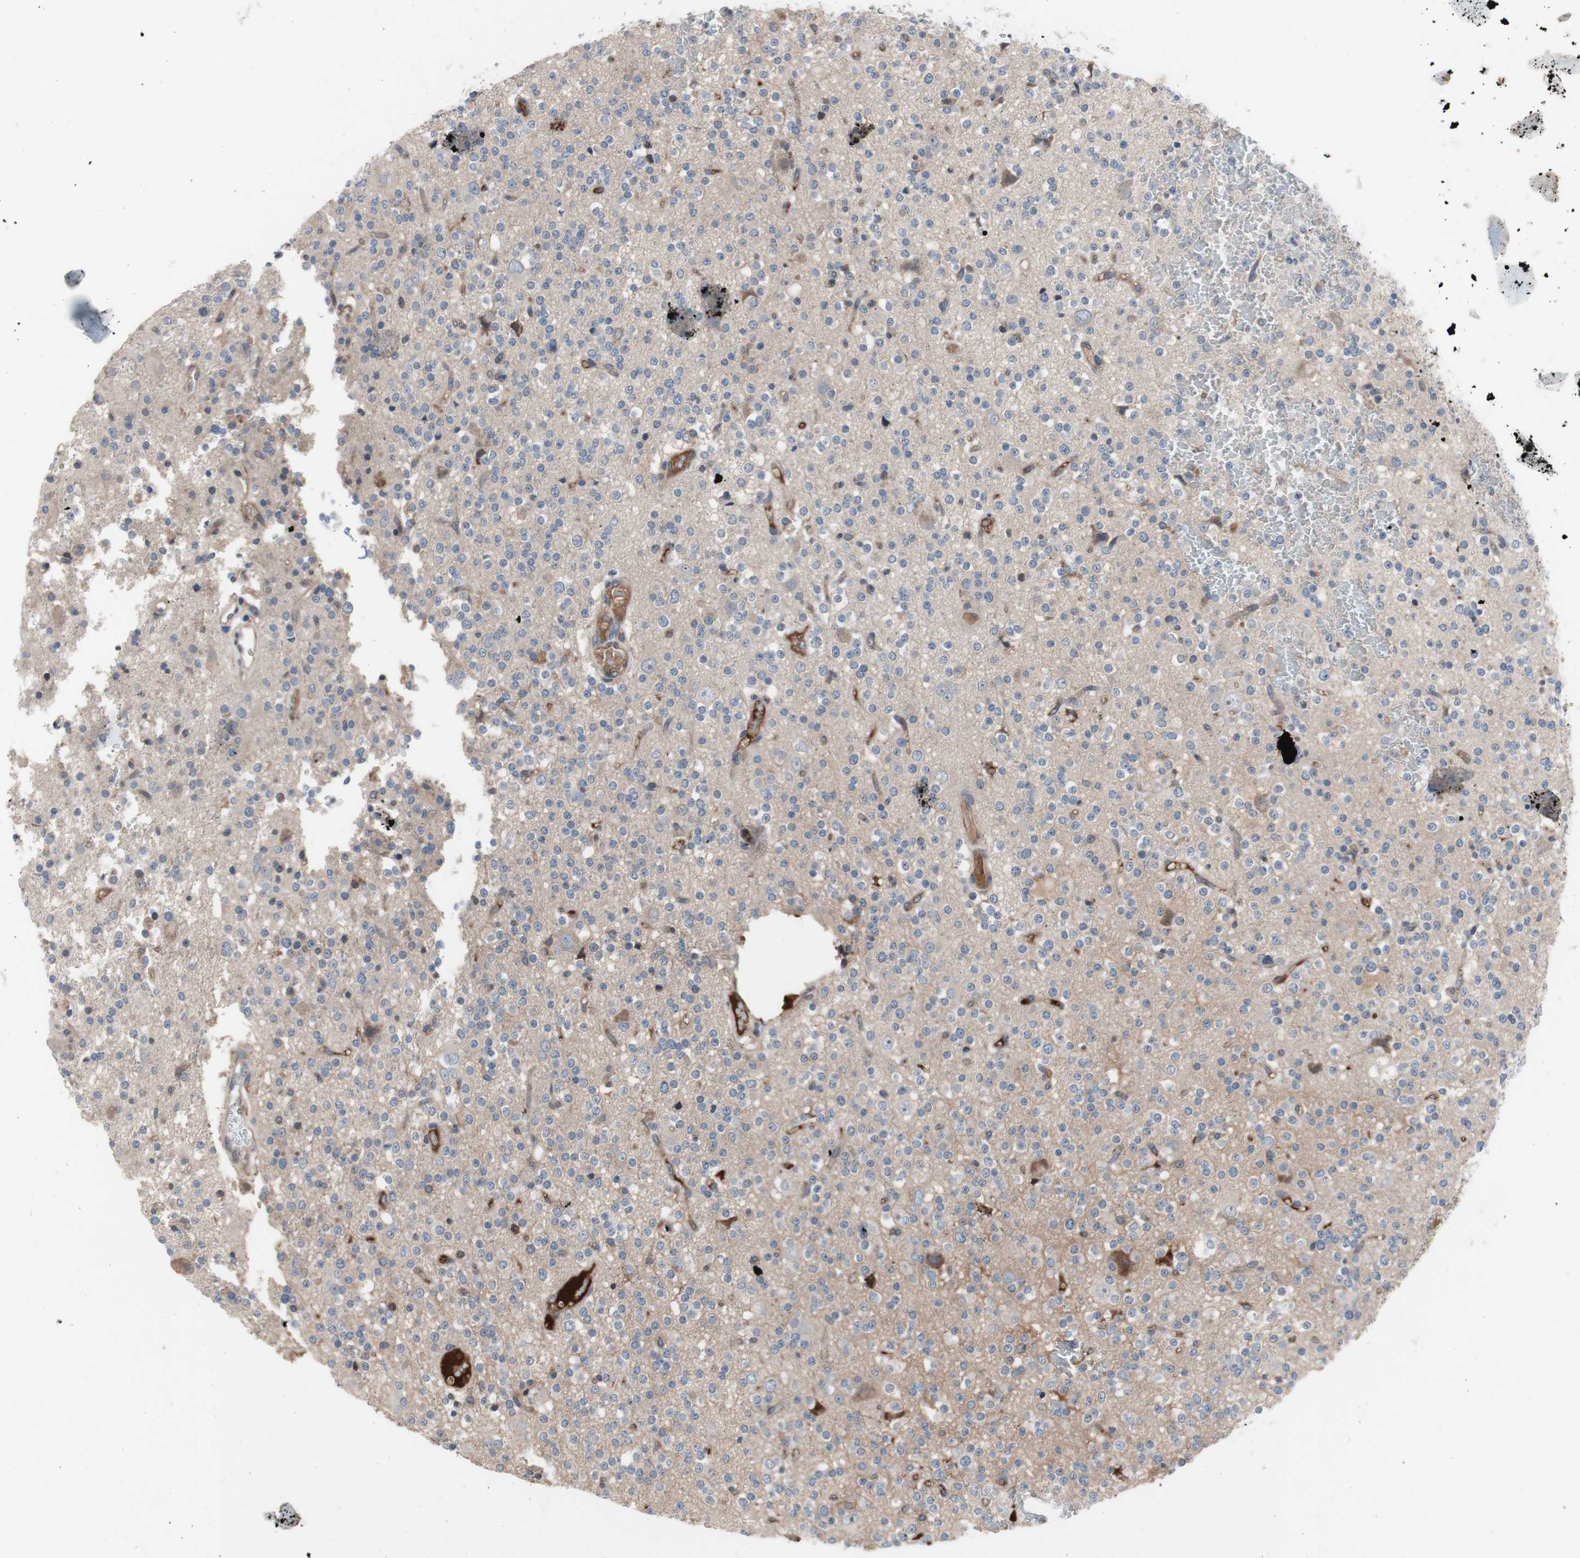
{"staining": {"intensity": "negative", "quantity": "none", "location": "none"}, "tissue": "glioma", "cell_type": "Tumor cells", "image_type": "cancer", "snomed": [{"axis": "morphology", "description": "Glioma, malignant, High grade"}, {"axis": "topography", "description": "Brain"}], "caption": "A micrograph of glioma stained for a protein demonstrates no brown staining in tumor cells.", "gene": "KANSL1", "patient": {"sex": "male", "age": 47}}